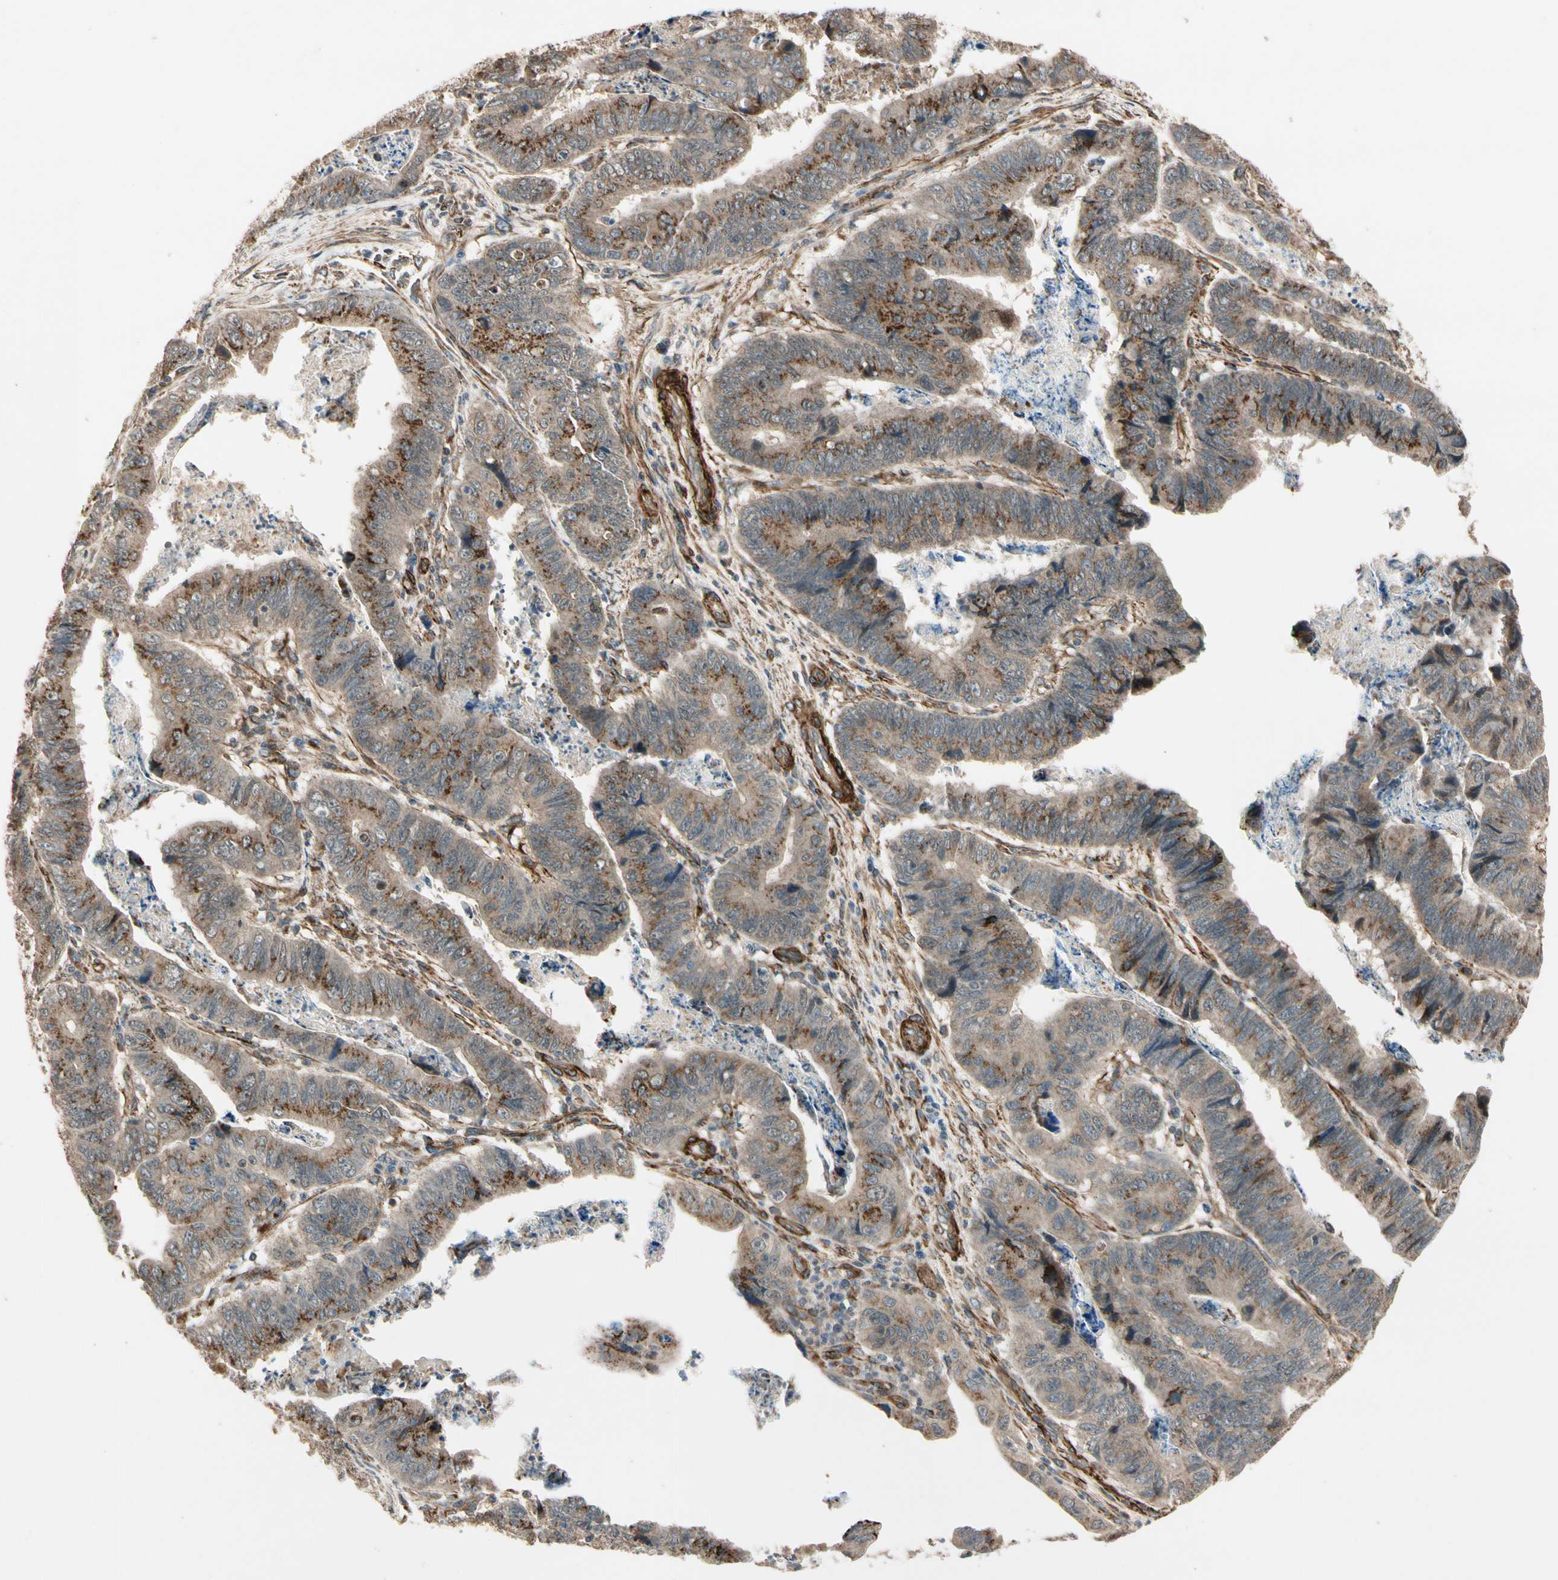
{"staining": {"intensity": "moderate", "quantity": ">75%", "location": "cytoplasmic/membranous"}, "tissue": "stomach cancer", "cell_type": "Tumor cells", "image_type": "cancer", "snomed": [{"axis": "morphology", "description": "Adenocarcinoma, NOS"}, {"axis": "topography", "description": "Stomach, lower"}], "caption": "Immunohistochemical staining of human stomach cancer exhibits moderate cytoplasmic/membranous protein staining in approximately >75% of tumor cells.", "gene": "GCK", "patient": {"sex": "male", "age": 77}}